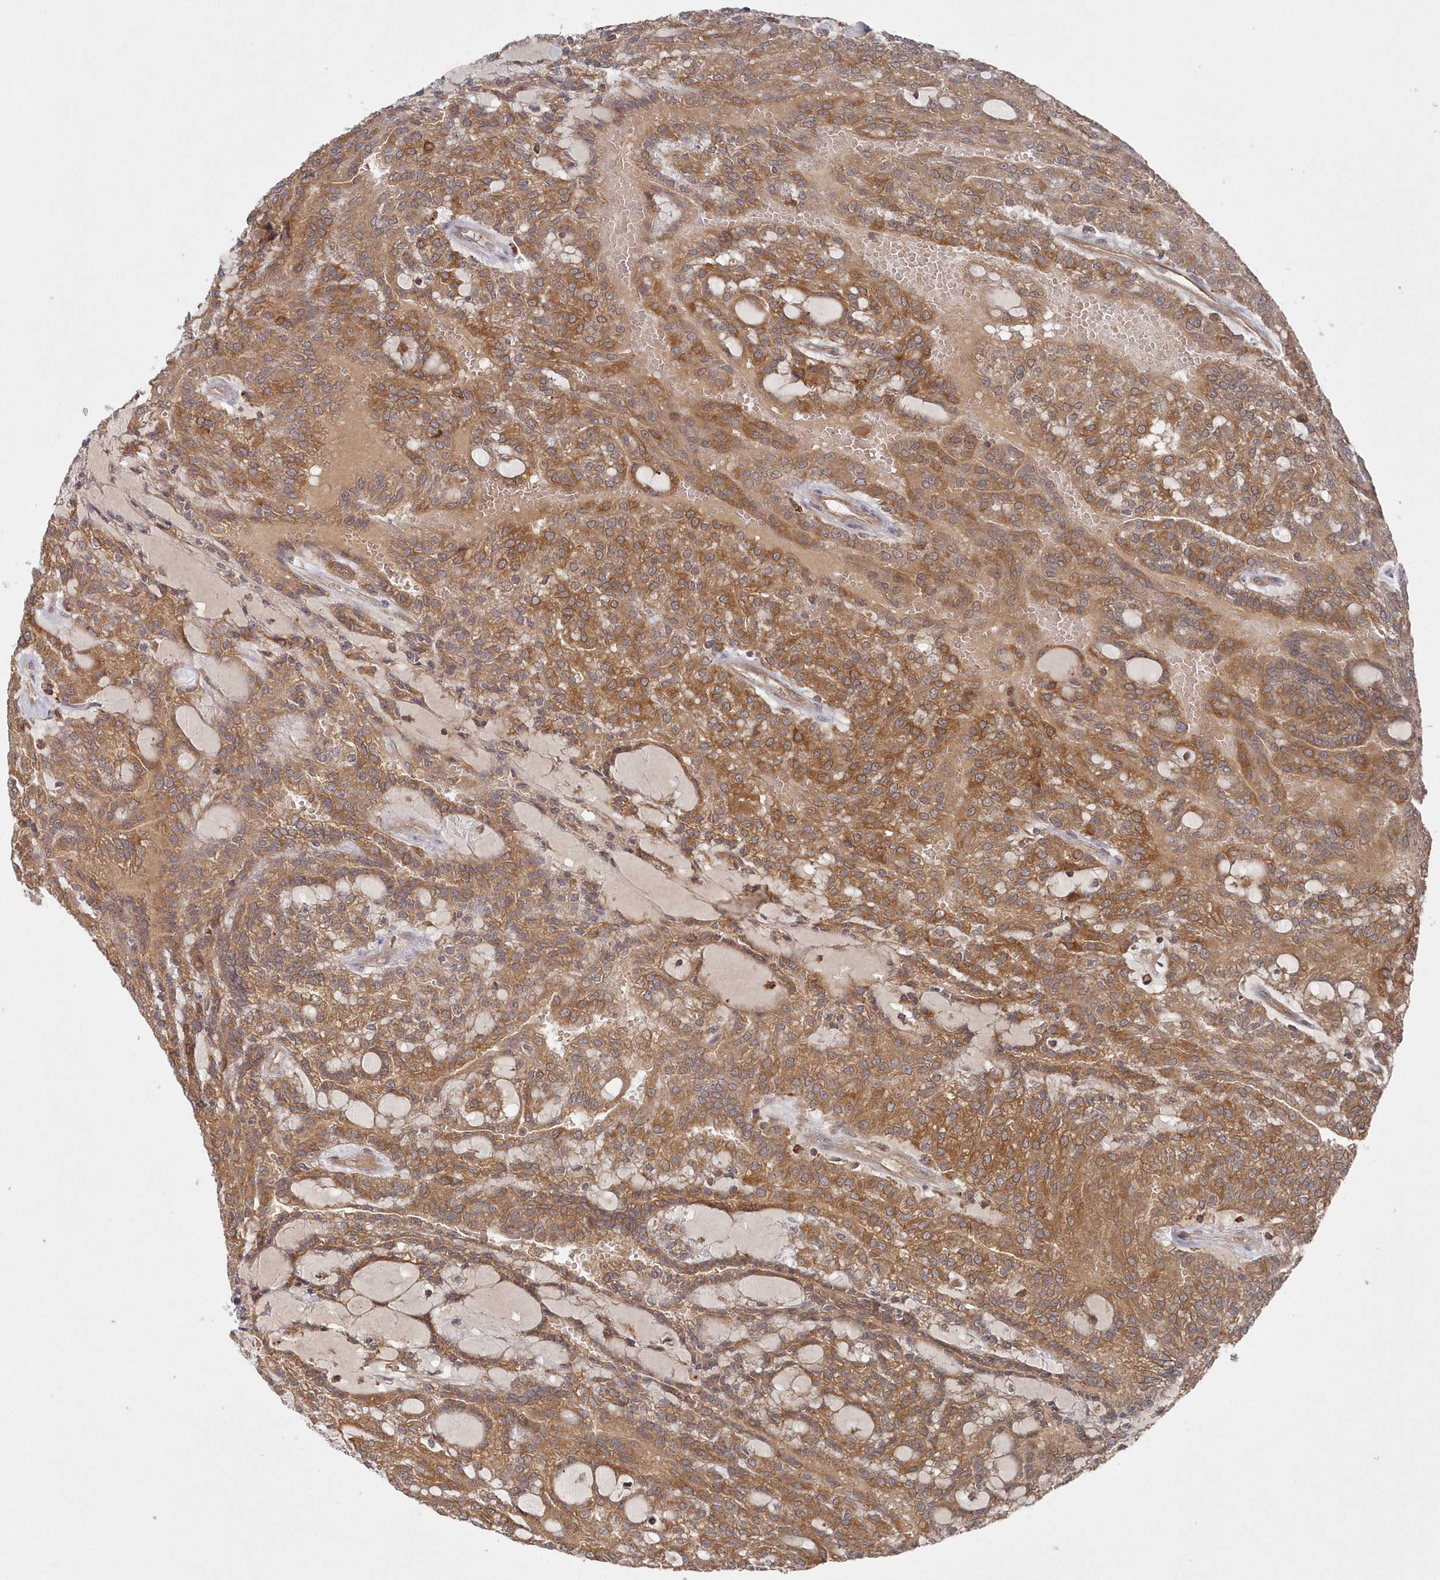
{"staining": {"intensity": "moderate", "quantity": ">75%", "location": "cytoplasmic/membranous"}, "tissue": "renal cancer", "cell_type": "Tumor cells", "image_type": "cancer", "snomed": [{"axis": "morphology", "description": "Adenocarcinoma, NOS"}, {"axis": "topography", "description": "Kidney"}], "caption": "Immunohistochemical staining of renal adenocarcinoma reveals medium levels of moderate cytoplasmic/membranous expression in about >75% of tumor cells. (DAB IHC with brightfield microscopy, high magnification).", "gene": "ASNSD1", "patient": {"sex": "male", "age": 63}}